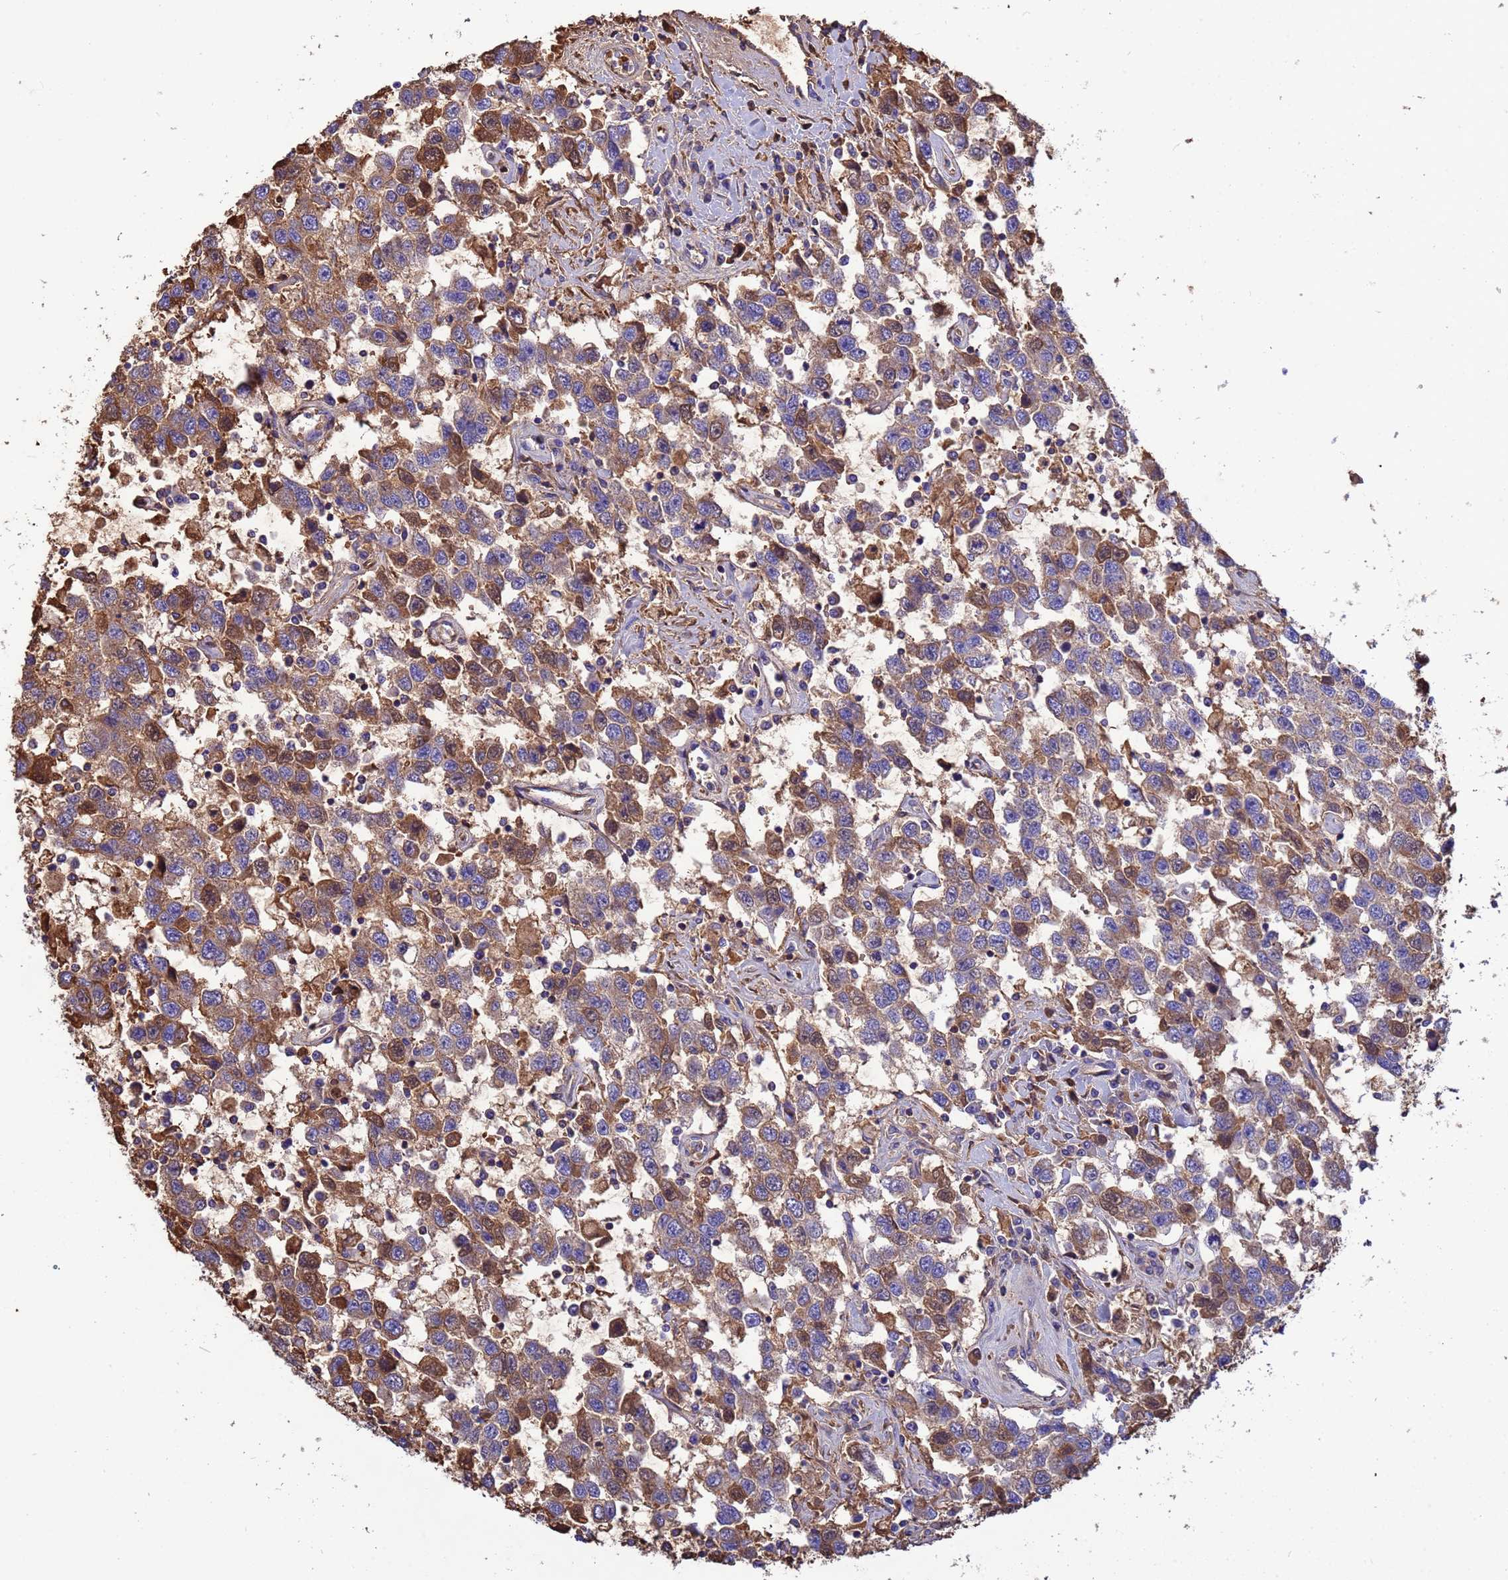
{"staining": {"intensity": "moderate", "quantity": ">75%", "location": "cytoplasmic/membranous,nuclear"}, "tissue": "testis cancer", "cell_type": "Tumor cells", "image_type": "cancer", "snomed": [{"axis": "morphology", "description": "Seminoma, NOS"}, {"axis": "topography", "description": "Testis"}], "caption": "A histopathology image of human testis cancer (seminoma) stained for a protein reveals moderate cytoplasmic/membranous and nuclear brown staining in tumor cells.", "gene": "GLUD1", "patient": {"sex": "male", "age": 41}}